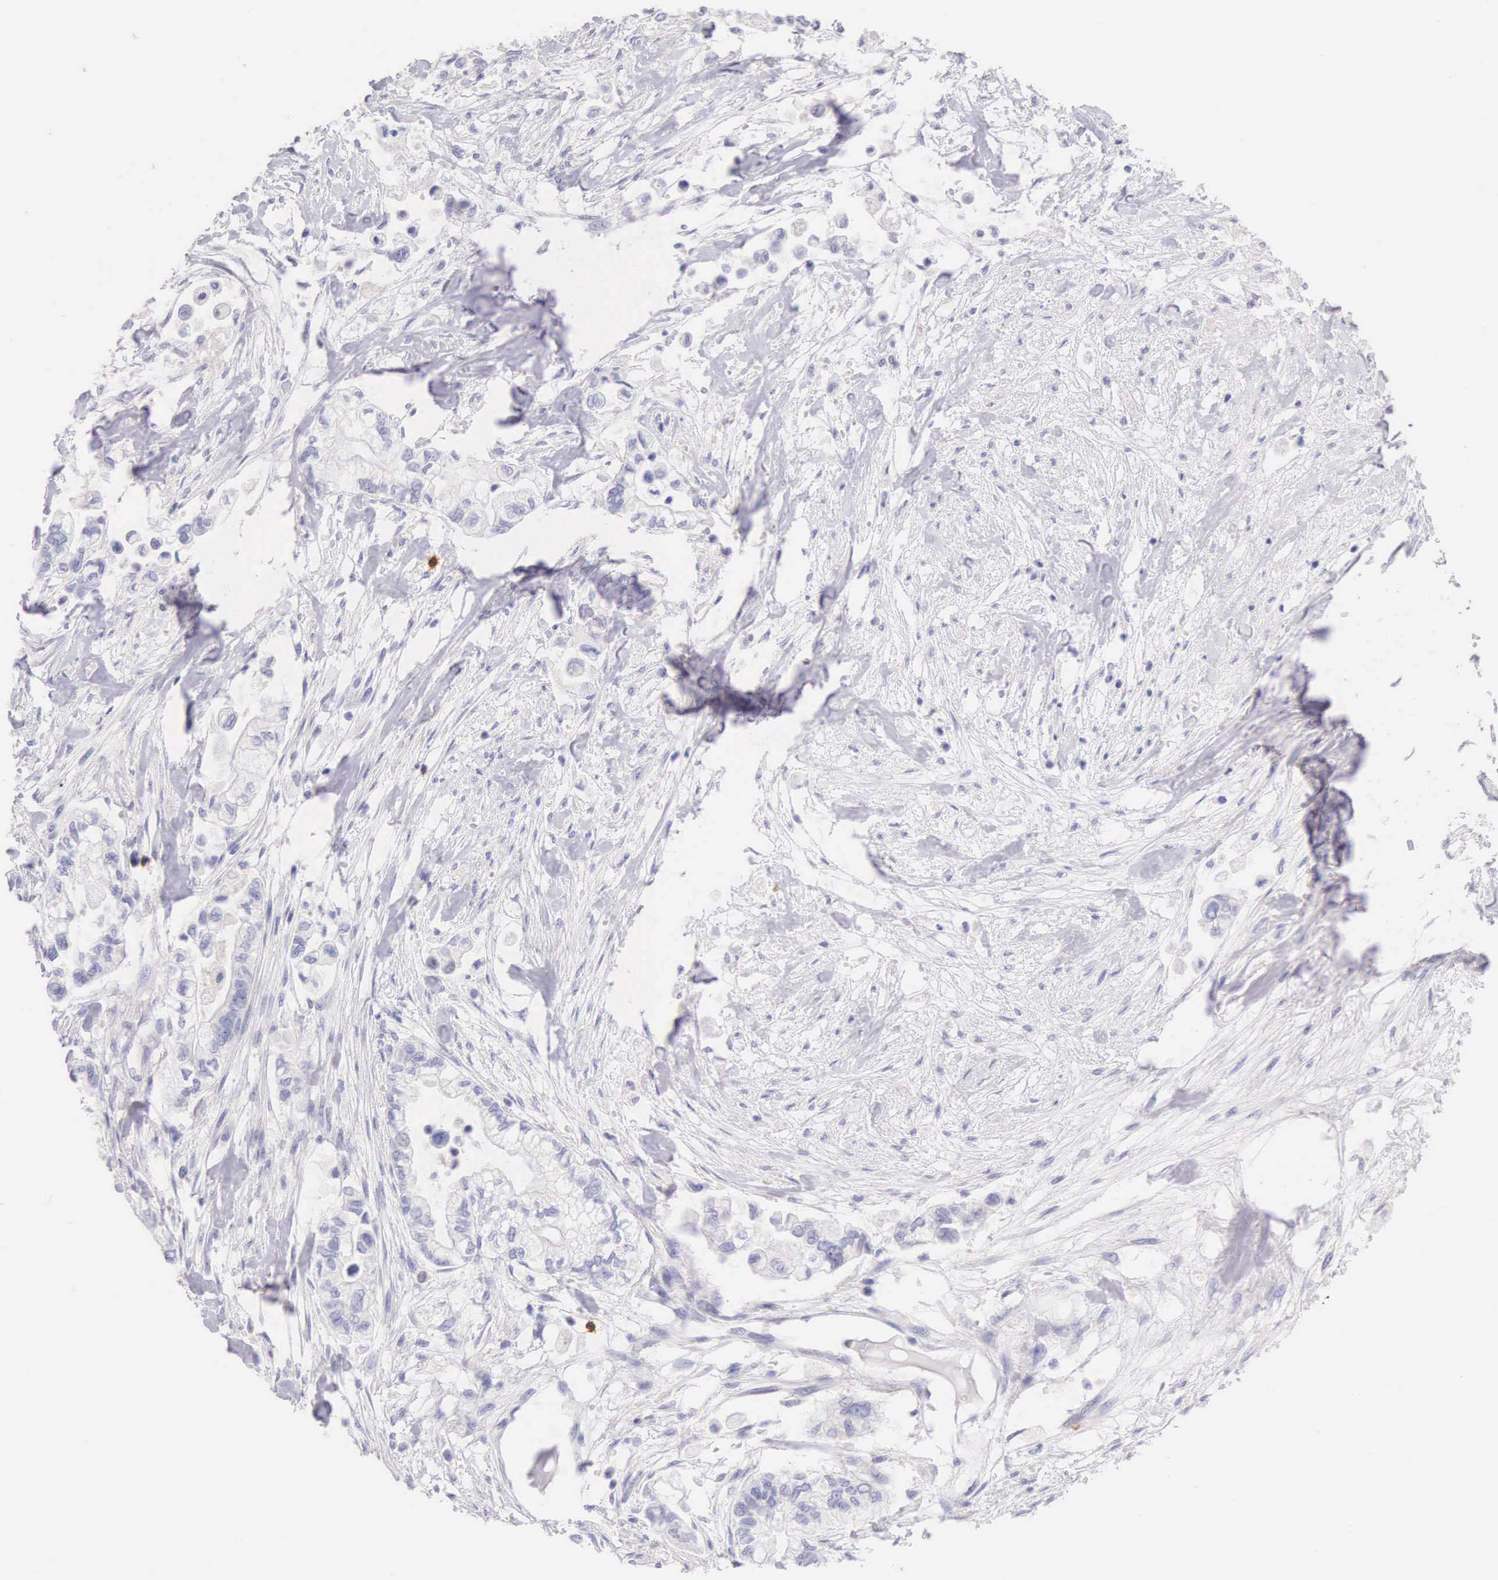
{"staining": {"intensity": "negative", "quantity": "none", "location": "none"}, "tissue": "pancreatic cancer", "cell_type": "Tumor cells", "image_type": "cancer", "snomed": [{"axis": "morphology", "description": "Adenocarcinoma, NOS"}, {"axis": "topography", "description": "Pancreas"}], "caption": "There is no significant expression in tumor cells of pancreatic cancer.", "gene": "CD3E", "patient": {"sex": "male", "age": 79}}